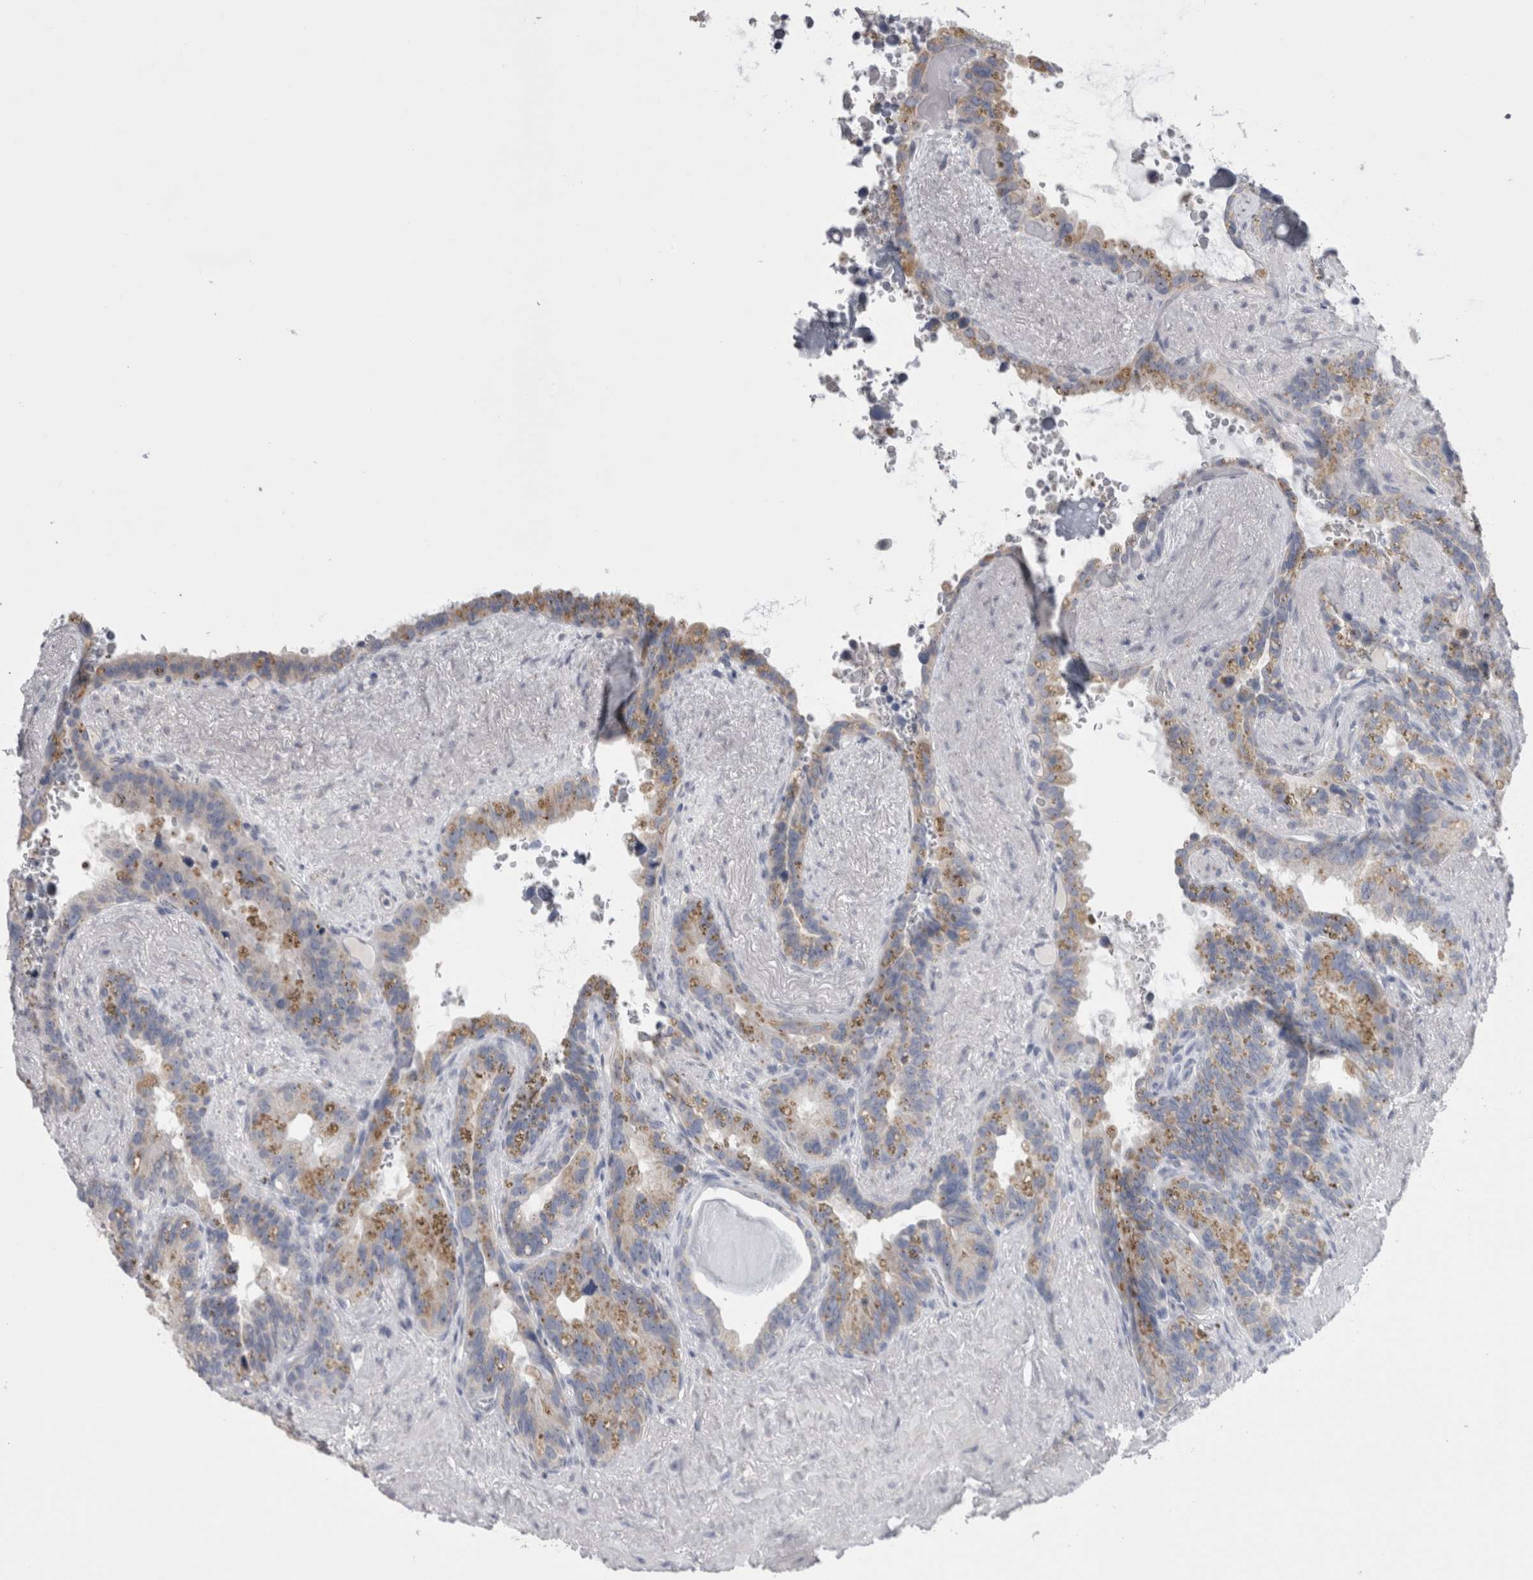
{"staining": {"intensity": "moderate", "quantity": "25%-75%", "location": "cytoplasmic/membranous"}, "tissue": "seminal vesicle", "cell_type": "Glandular cells", "image_type": "normal", "snomed": [{"axis": "morphology", "description": "Normal tissue, NOS"}, {"axis": "topography", "description": "Seminal veicle"}], "caption": "High-magnification brightfield microscopy of benign seminal vesicle stained with DAB (3,3'-diaminobenzidine) (brown) and counterstained with hematoxylin (blue). glandular cells exhibit moderate cytoplasmic/membranous expression is identified in about25%-75% of cells.", "gene": "PWP2", "patient": {"sex": "male", "age": 80}}